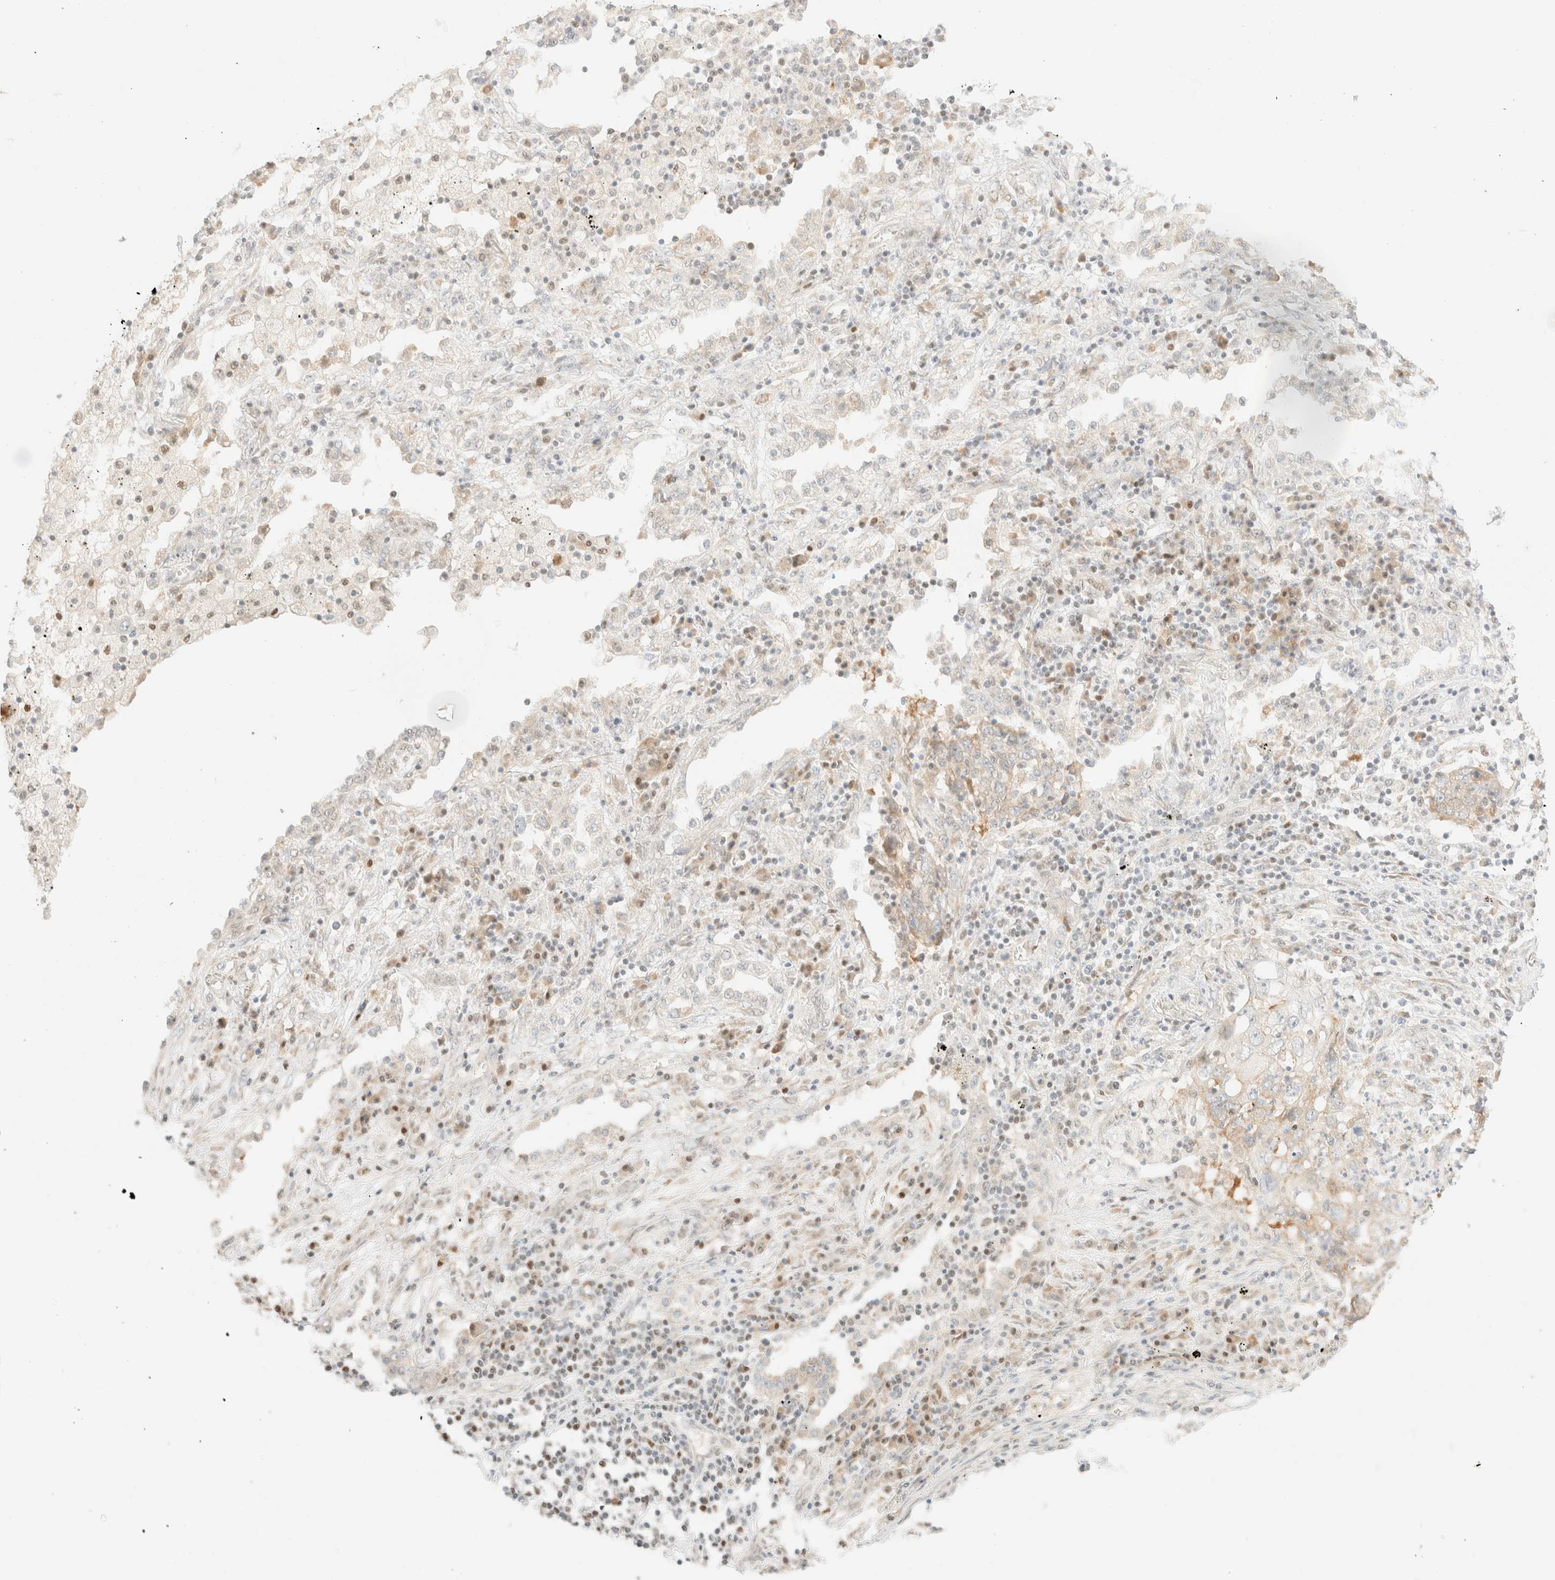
{"staining": {"intensity": "weak", "quantity": "<25%", "location": "cytoplasmic/membranous"}, "tissue": "lung cancer", "cell_type": "Tumor cells", "image_type": "cancer", "snomed": [{"axis": "morphology", "description": "Squamous cell carcinoma, NOS"}, {"axis": "topography", "description": "Lung"}], "caption": "Human lung cancer stained for a protein using IHC displays no staining in tumor cells.", "gene": "TSR1", "patient": {"sex": "female", "age": 63}}